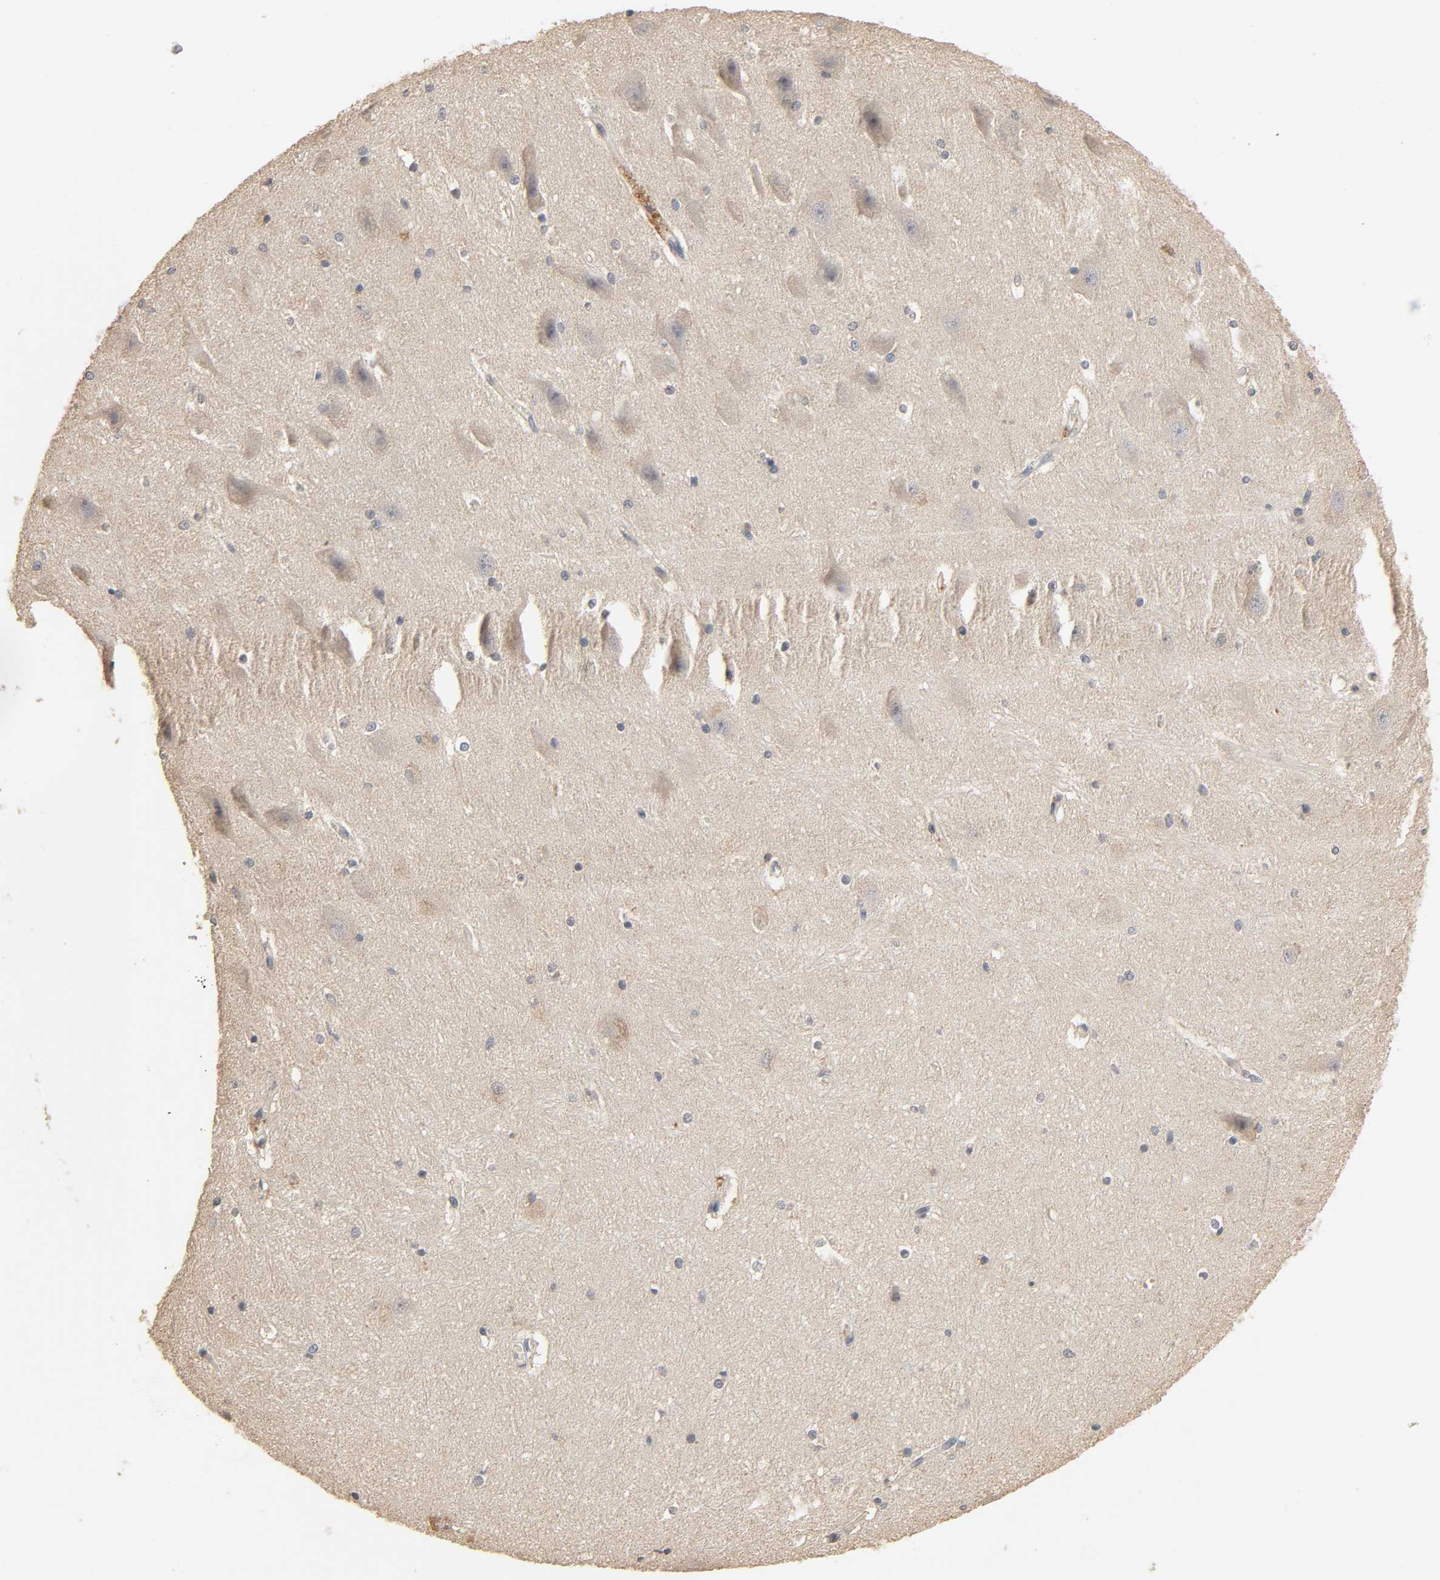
{"staining": {"intensity": "negative", "quantity": "none", "location": "none"}, "tissue": "hippocampus", "cell_type": "Glial cells", "image_type": "normal", "snomed": [{"axis": "morphology", "description": "Normal tissue, NOS"}, {"axis": "topography", "description": "Hippocampus"}], "caption": "Benign hippocampus was stained to show a protein in brown. There is no significant positivity in glial cells. (Stains: DAB (3,3'-diaminobenzidine) IHC with hematoxylin counter stain, Microscopy: brightfield microscopy at high magnification).", "gene": "MAGEA8", "patient": {"sex": "female", "age": 19}}